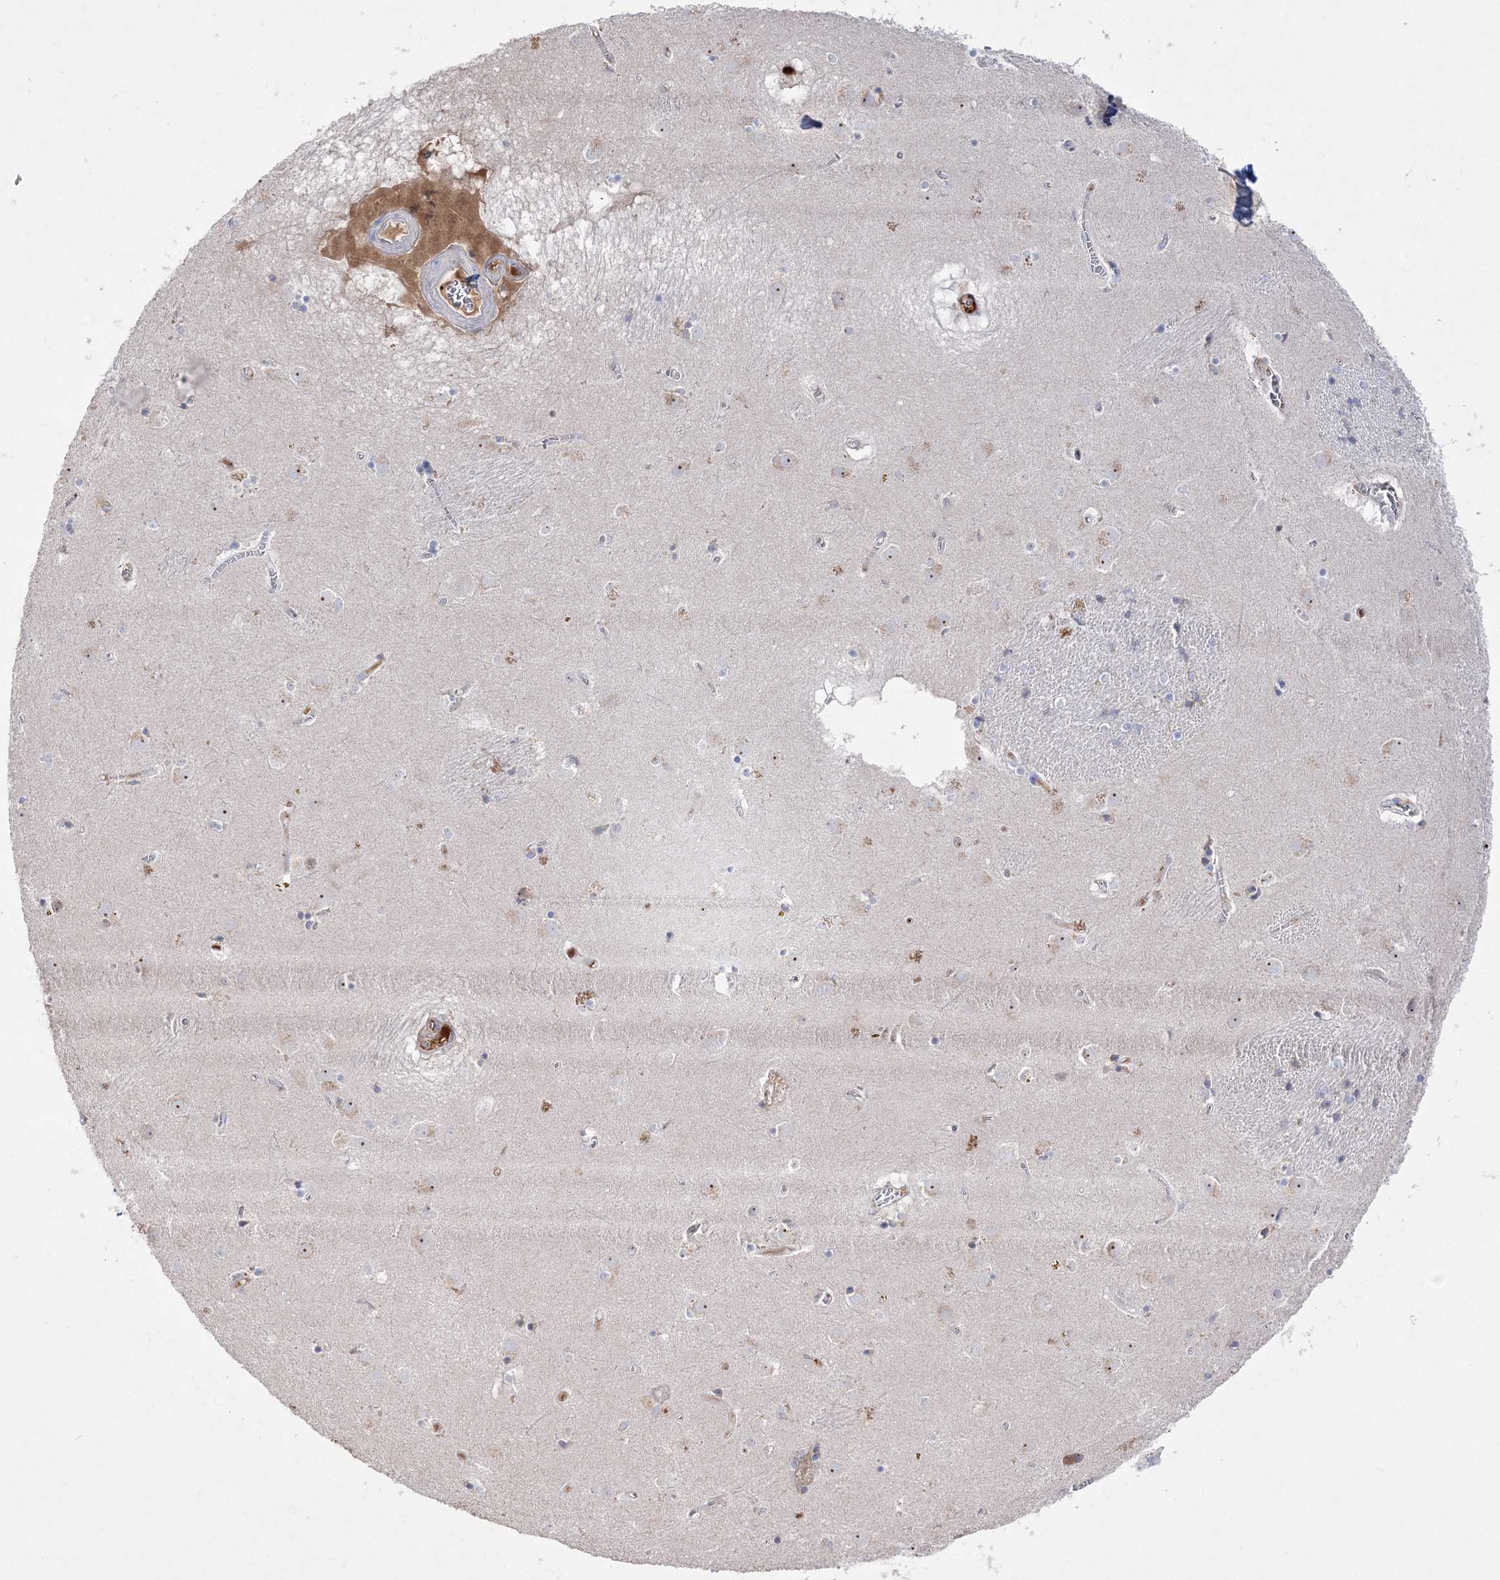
{"staining": {"intensity": "negative", "quantity": "none", "location": "none"}, "tissue": "caudate", "cell_type": "Glial cells", "image_type": "normal", "snomed": [{"axis": "morphology", "description": "Normal tissue, NOS"}, {"axis": "topography", "description": "Lateral ventricle wall"}], "caption": "High magnification brightfield microscopy of normal caudate stained with DAB (3,3'-diaminobenzidine) (brown) and counterstained with hematoxylin (blue): glial cells show no significant staining. (Stains: DAB immunohistochemistry (IHC) with hematoxylin counter stain, Microscopy: brightfield microscopy at high magnification).", "gene": "NOP16", "patient": {"sex": "male", "age": 70}}